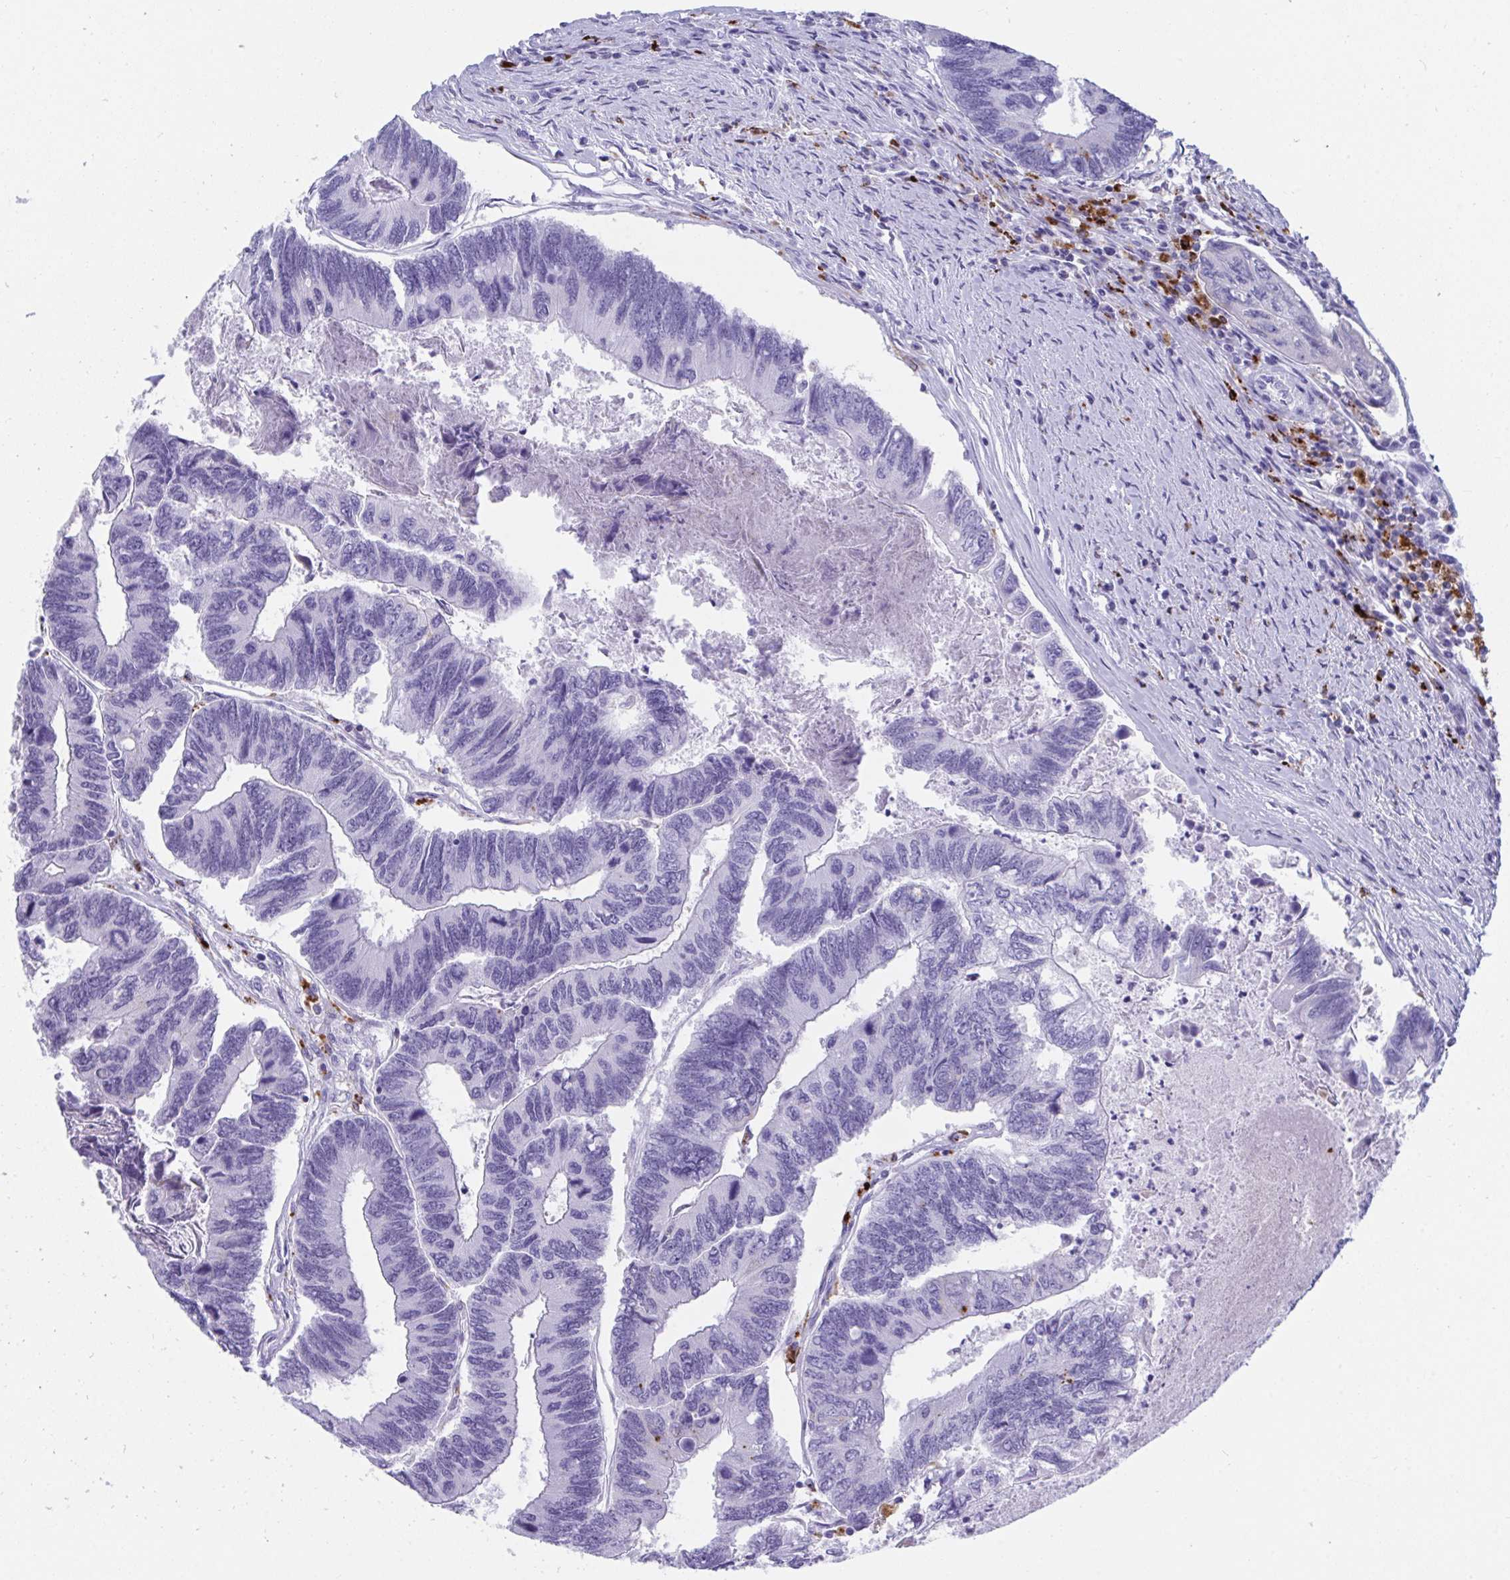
{"staining": {"intensity": "negative", "quantity": "none", "location": "none"}, "tissue": "colorectal cancer", "cell_type": "Tumor cells", "image_type": "cancer", "snomed": [{"axis": "morphology", "description": "Adenocarcinoma, NOS"}, {"axis": "topography", "description": "Colon"}], "caption": "Immunohistochemistry (IHC) of human colorectal adenocarcinoma demonstrates no expression in tumor cells.", "gene": "CPVL", "patient": {"sex": "female", "age": 67}}